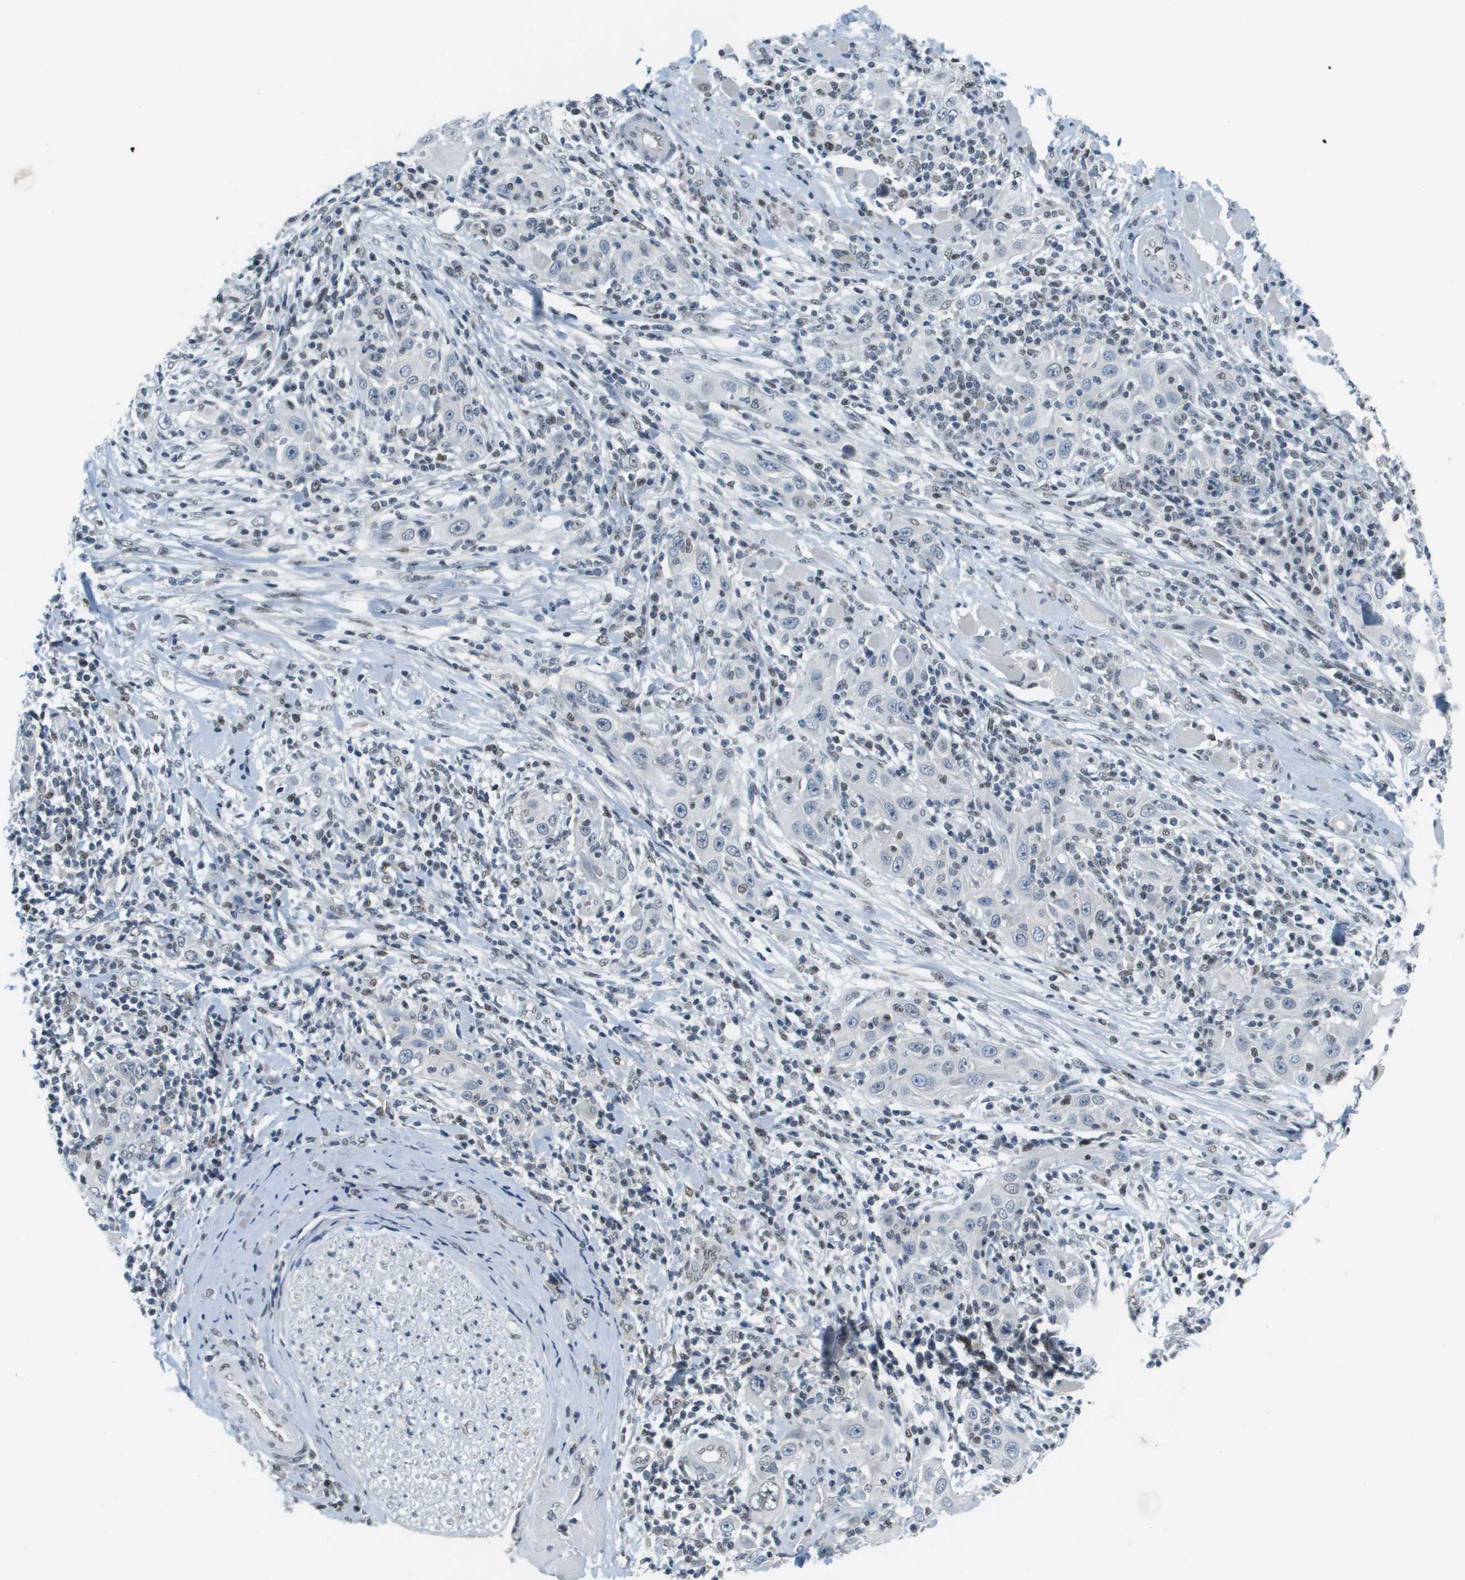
{"staining": {"intensity": "negative", "quantity": "none", "location": "none"}, "tissue": "skin cancer", "cell_type": "Tumor cells", "image_type": "cancer", "snomed": [{"axis": "morphology", "description": "Squamous cell carcinoma, NOS"}, {"axis": "topography", "description": "Skin"}], "caption": "Immunohistochemical staining of human squamous cell carcinoma (skin) reveals no significant expression in tumor cells.", "gene": "CBX5", "patient": {"sex": "female", "age": 88}}